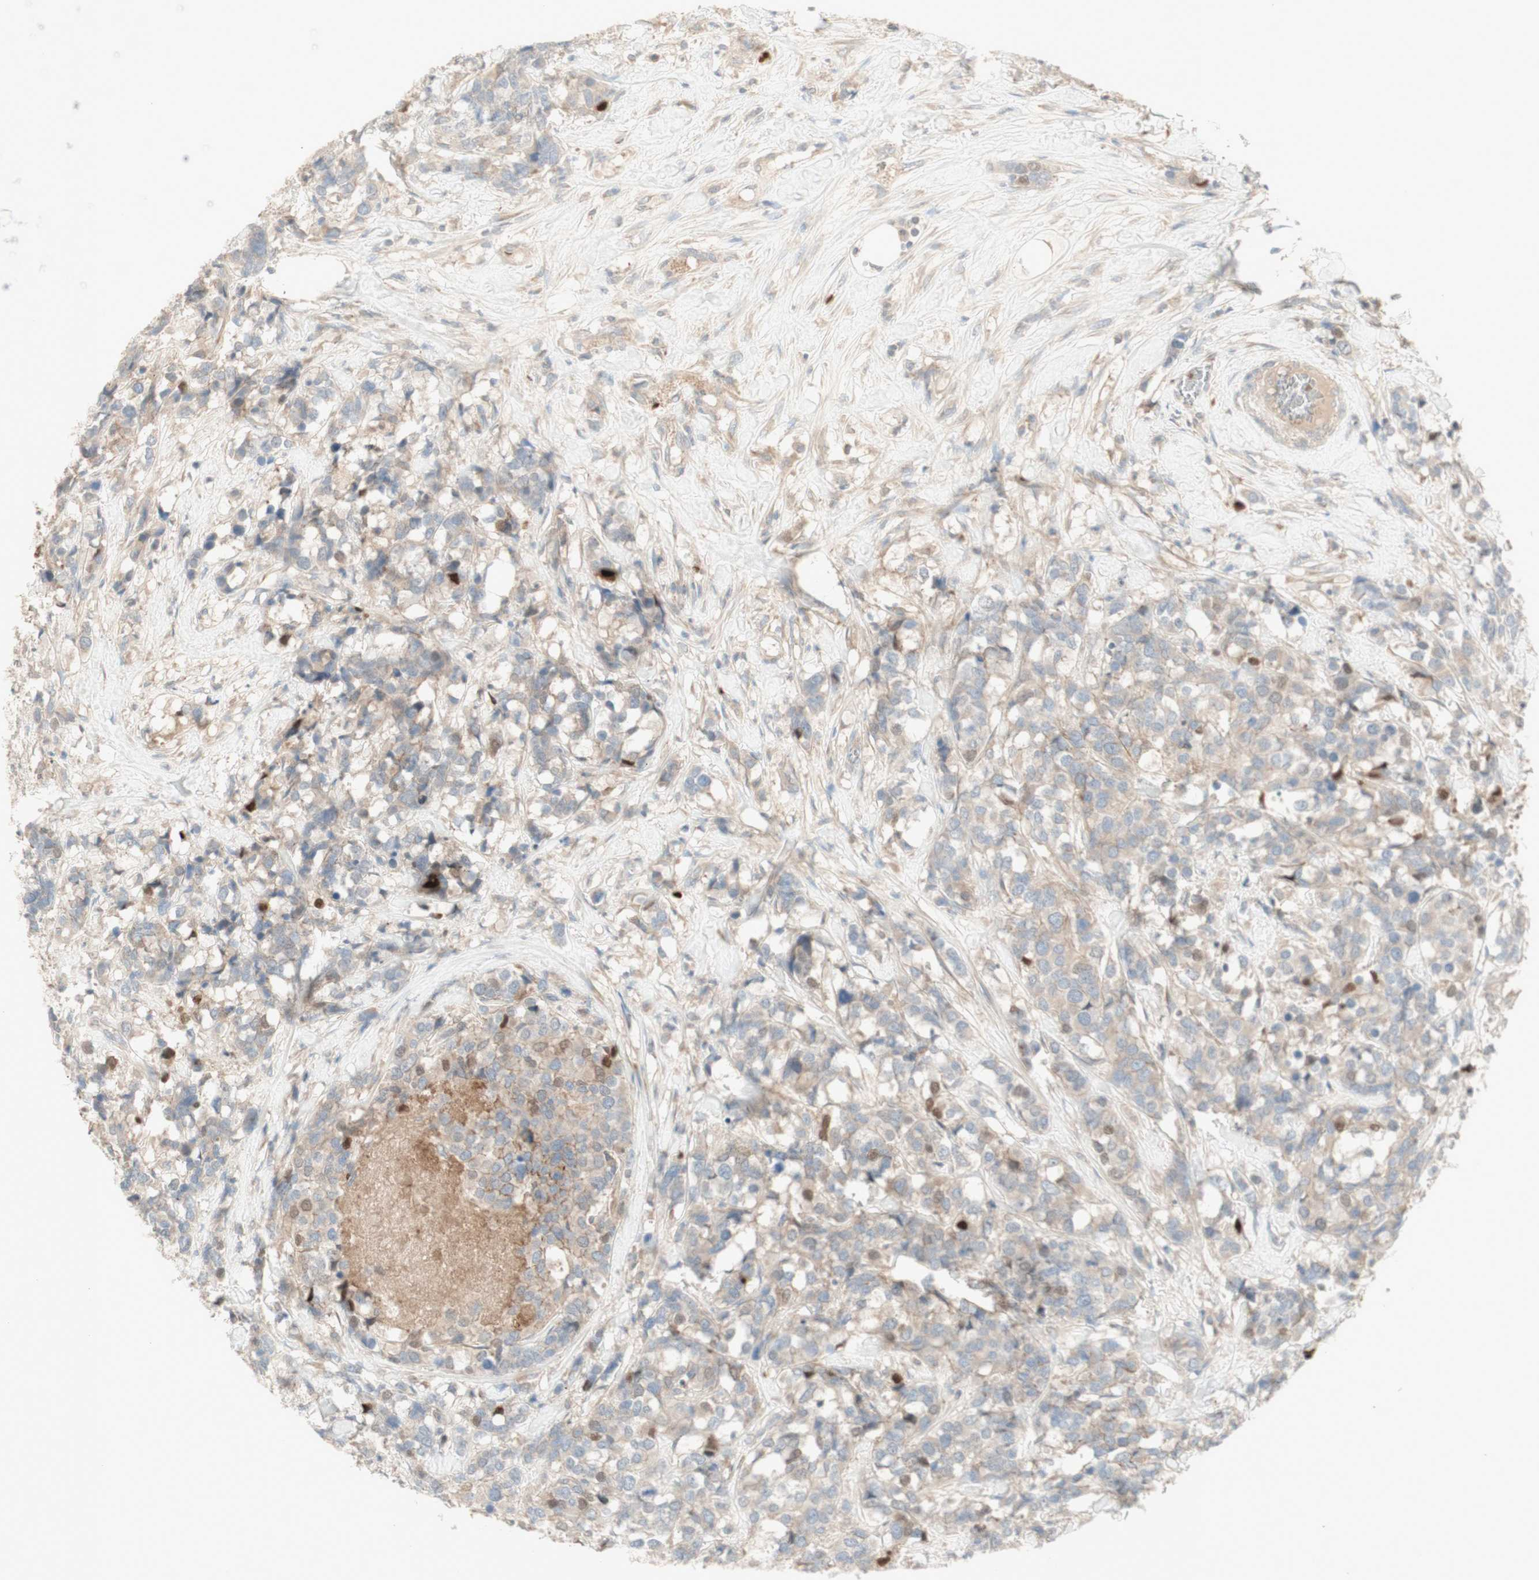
{"staining": {"intensity": "weak", "quantity": ">75%", "location": "cytoplasmic/membranous,nuclear"}, "tissue": "breast cancer", "cell_type": "Tumor cells", "image_type": "cancer", "snomed": [{"axis": "morphology", "description": "Lobular carcinoma"}, {"axis": "topography", "description": "Breast"}], "caption": "Tumor cells exhibit low levels of weak cytoplasmic/membranous and nuclear positivity in approximately >75% of cells in breast cancer. The staining is performed using DAB (3,3'-diaminobenzidine) brown chromogen to label protein expression. The nuclei are counter-stained blue using hematoxylin.", "gene": "PTGER4", "patient": {"sex": "female", "age": 59}}